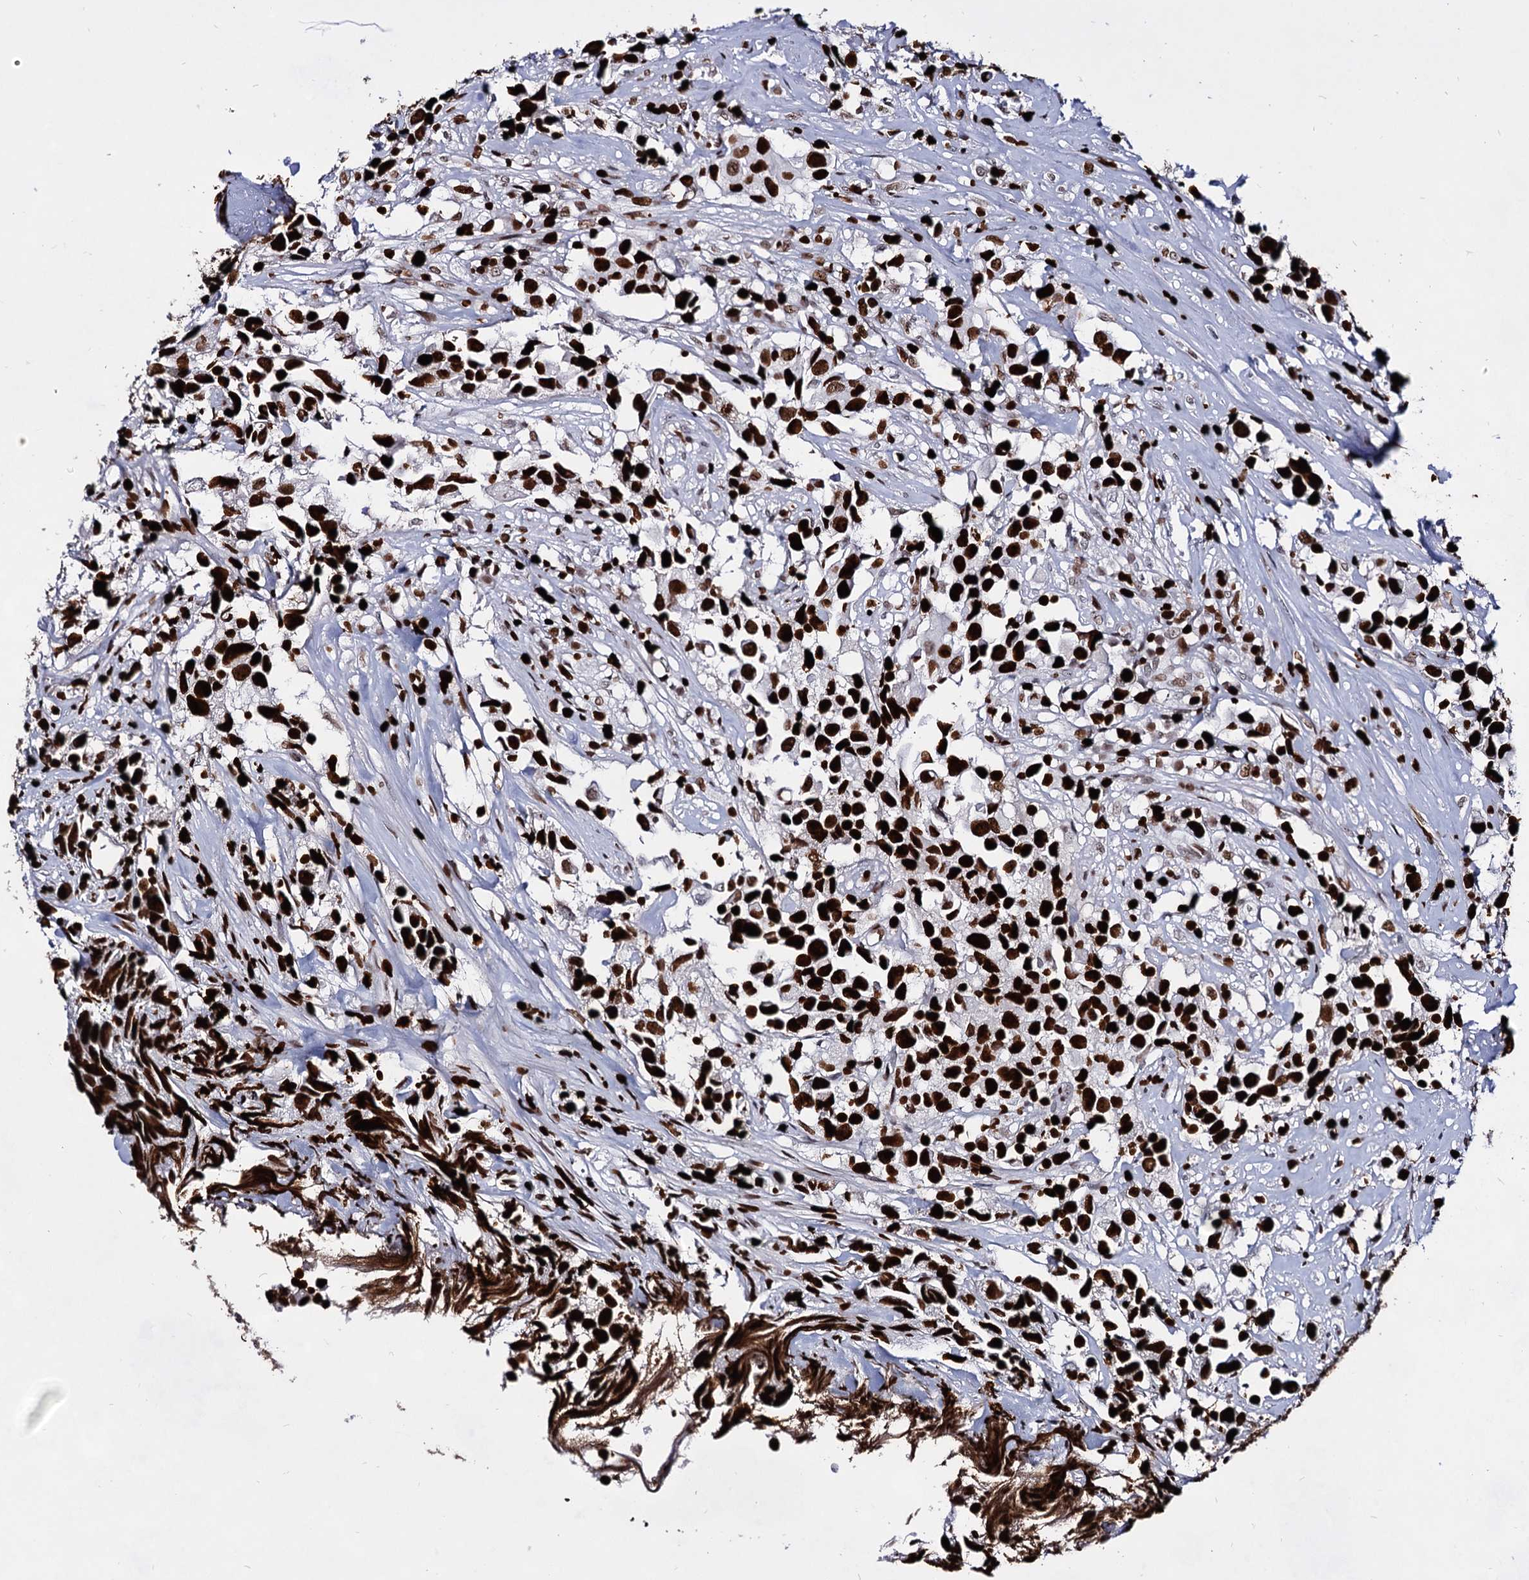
{"staining": {"intensity": "strong", "quantity": ">75%", "location": "nuclear"}, "tissue": "urothelial cancer", "cell_type": "Tumor cells", "image_type": "cancer", "snomed": [{"axis": "morphology", "description": "Urothelial carcinoma, High grade"}, {"axis": "topography", "description": "Urinary bladder"}], "caption": "This histopathology image reveals immunohistochemistry (IHC) staining of human high-grade urothelial carcinoma, with high strong nuclear positivity in approximately >75% of tumor cells.", "gene": "HMGB2", "patient": {"sex": "female", "age": 75}}